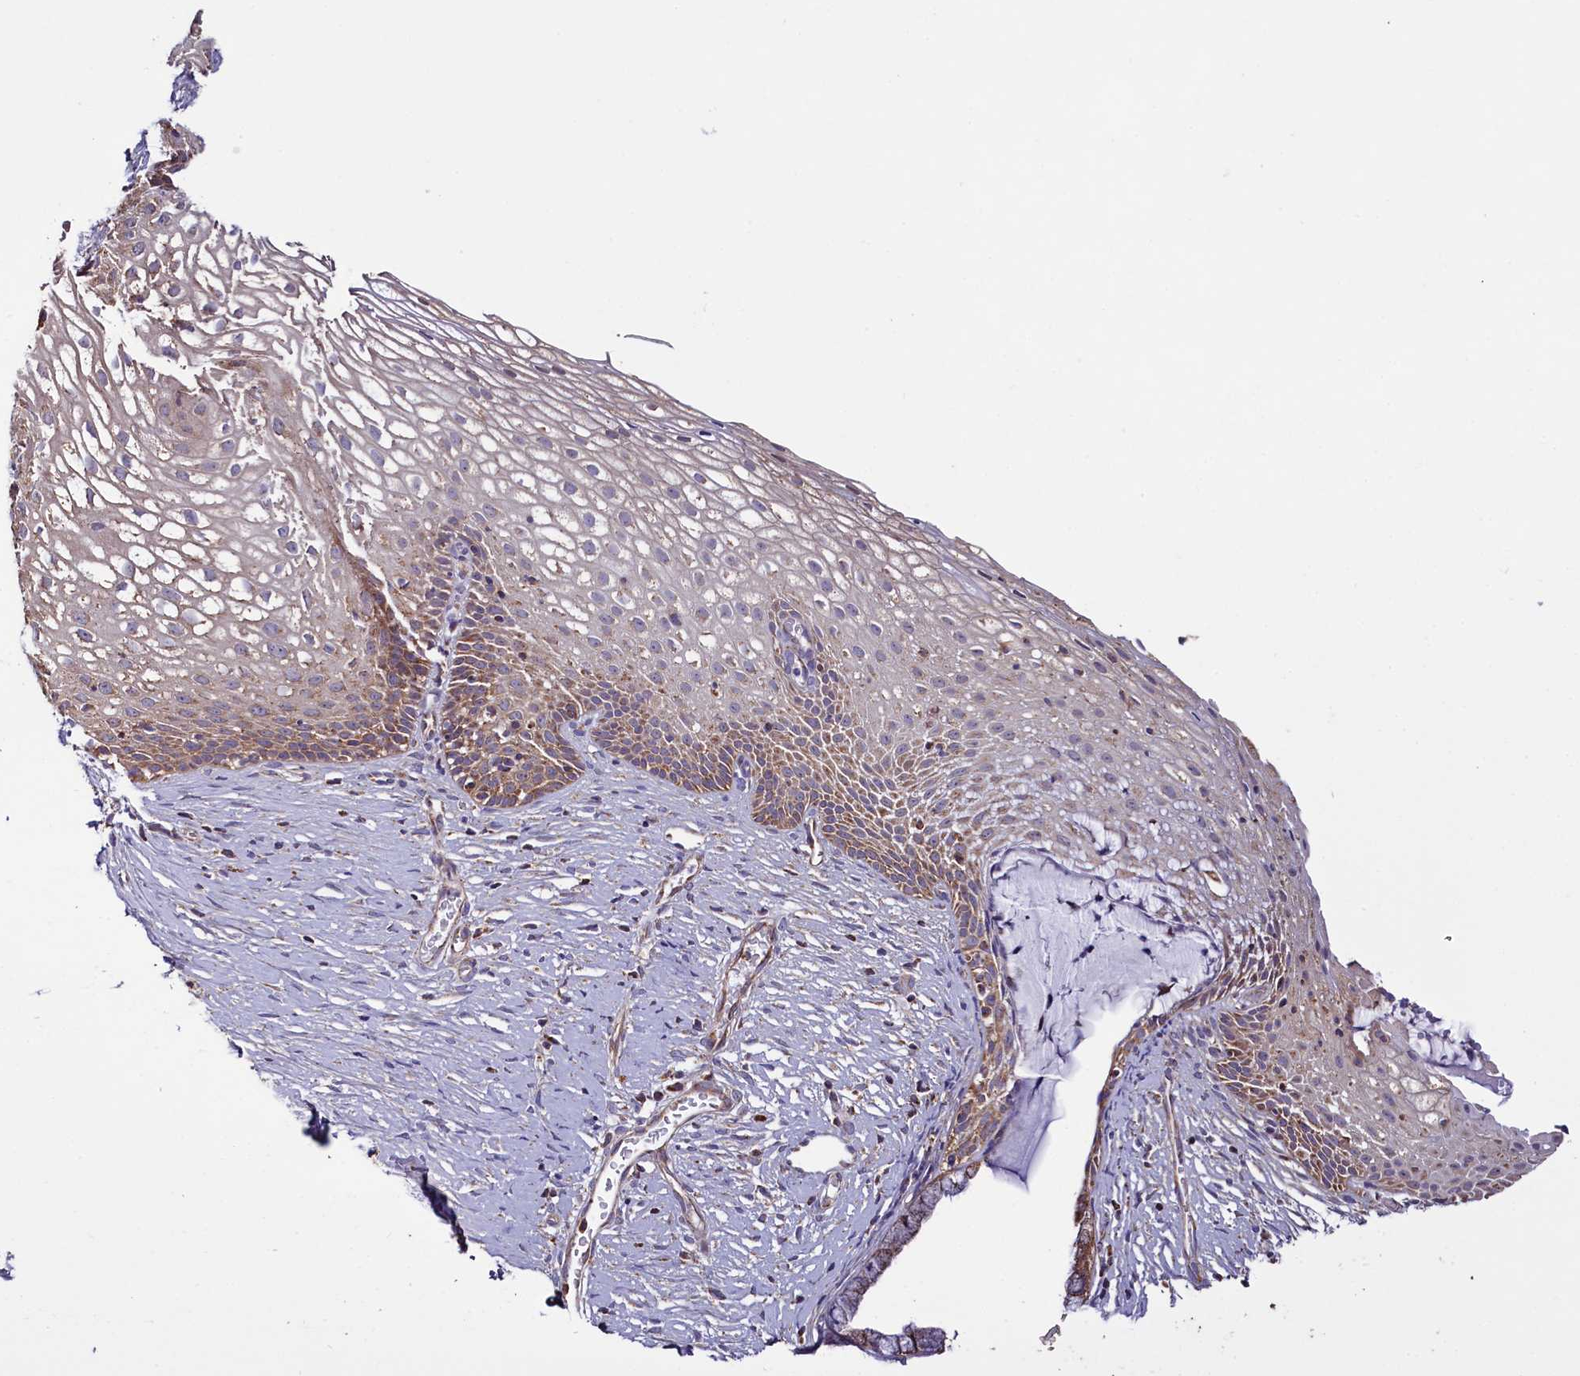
{"staining": {"intensity": "moderate", "quantity": "25%-75%", "location": "cytoplasmic/membranous"}, "tissue": "cervix", "cell_type": "Glandular cells", "image_type": "normal", "snomed": [{"axis": "morphology", "description": "Normal tissue, NOS"}, {"axis": "topography", "description": "Cervix"}], "caption": "Cervix stained for a protein (brown) exhibits moderate cytoplasmic/membranous positive staining in approximately 25%-75% of glandular cells.", "gene": "NUDT15", "patient": {"sex": "female", "age": 33}}